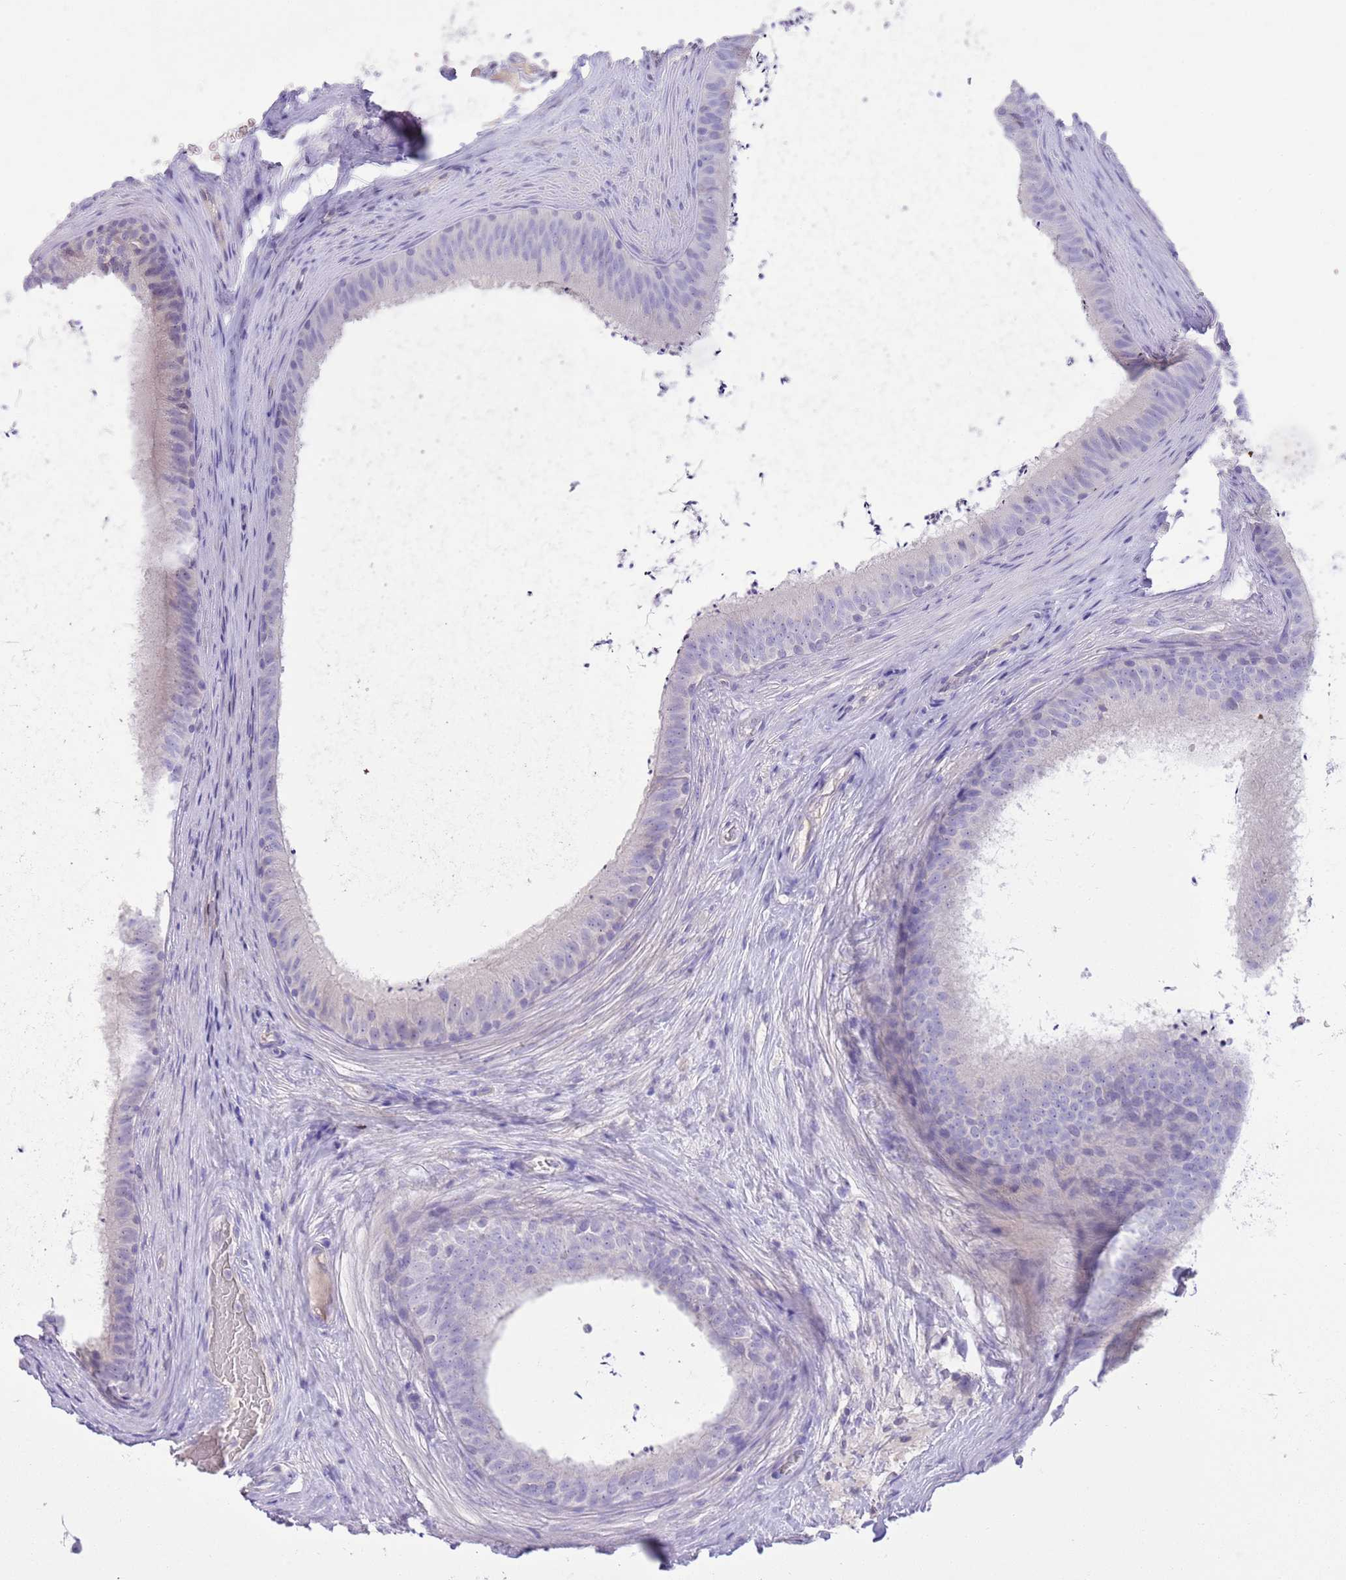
{"staining": {"intensity": "negative", "quantity": "none", "location": "none"}, "tissue": "epididymis", "cell_type": "Glandular cells", "image_type": "normal", "snomed": [{"axis": "morphology", "description": "Normal tissue, NOS"}, {"axis": "topography", "description": "Testis"}, {"axis": "topography", "description": "Epididymis"}], "caption": "High magnification brightfield microscopy of benign epididymis stained with DAB (3,3'-diaminobenzidine) (brown) and counterstained with hematoxylin (blue): glandular cells show no significant positivity. The staining is performed using DAB brown chromogen with nuclei counter-stained in using hematoxylin.", "gene": "SFTPA1", "patient": {"sex": "male", "age": 41}}